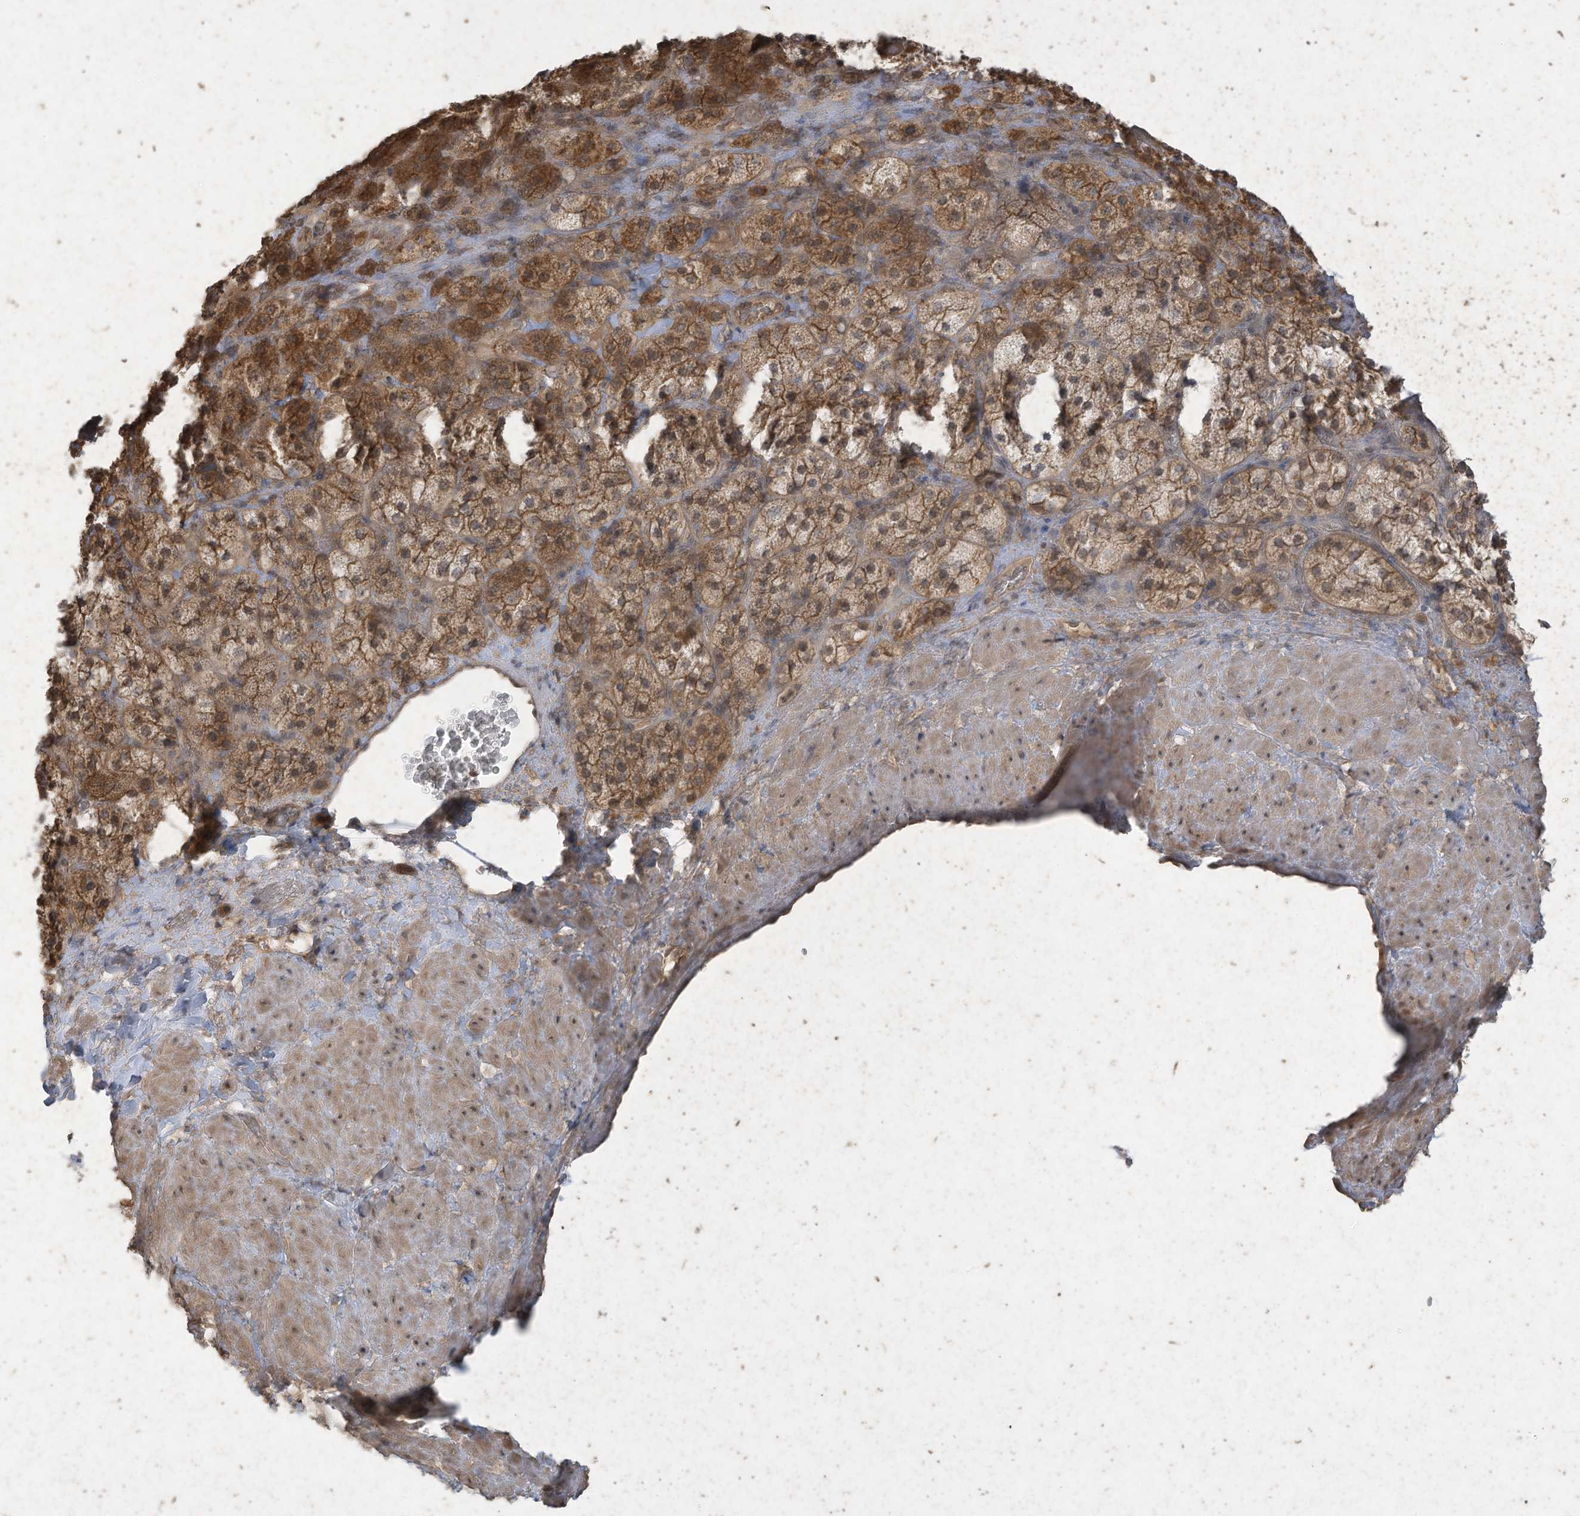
{"staining": {"intensity": "moderate", "quantity": ">75%", "location": "cytoplasmic/membranous"}, "tissue": "adrenal gland", "cell_type": "Glandular cells", "image_type": "normal", "snomed": [{"axis": "morphology", "description": "Normal tissue, NOS"}, {"axis": "topography", "description": "Adrenal gland"}], "caption": "Human adrenal gland stained for a protein (brown) shows moderate cytoplasmic/membranous positive expression in about >75% of glandular cells.", "gene": "MATN2", "patient": {"sex": "male", "age": 57}}